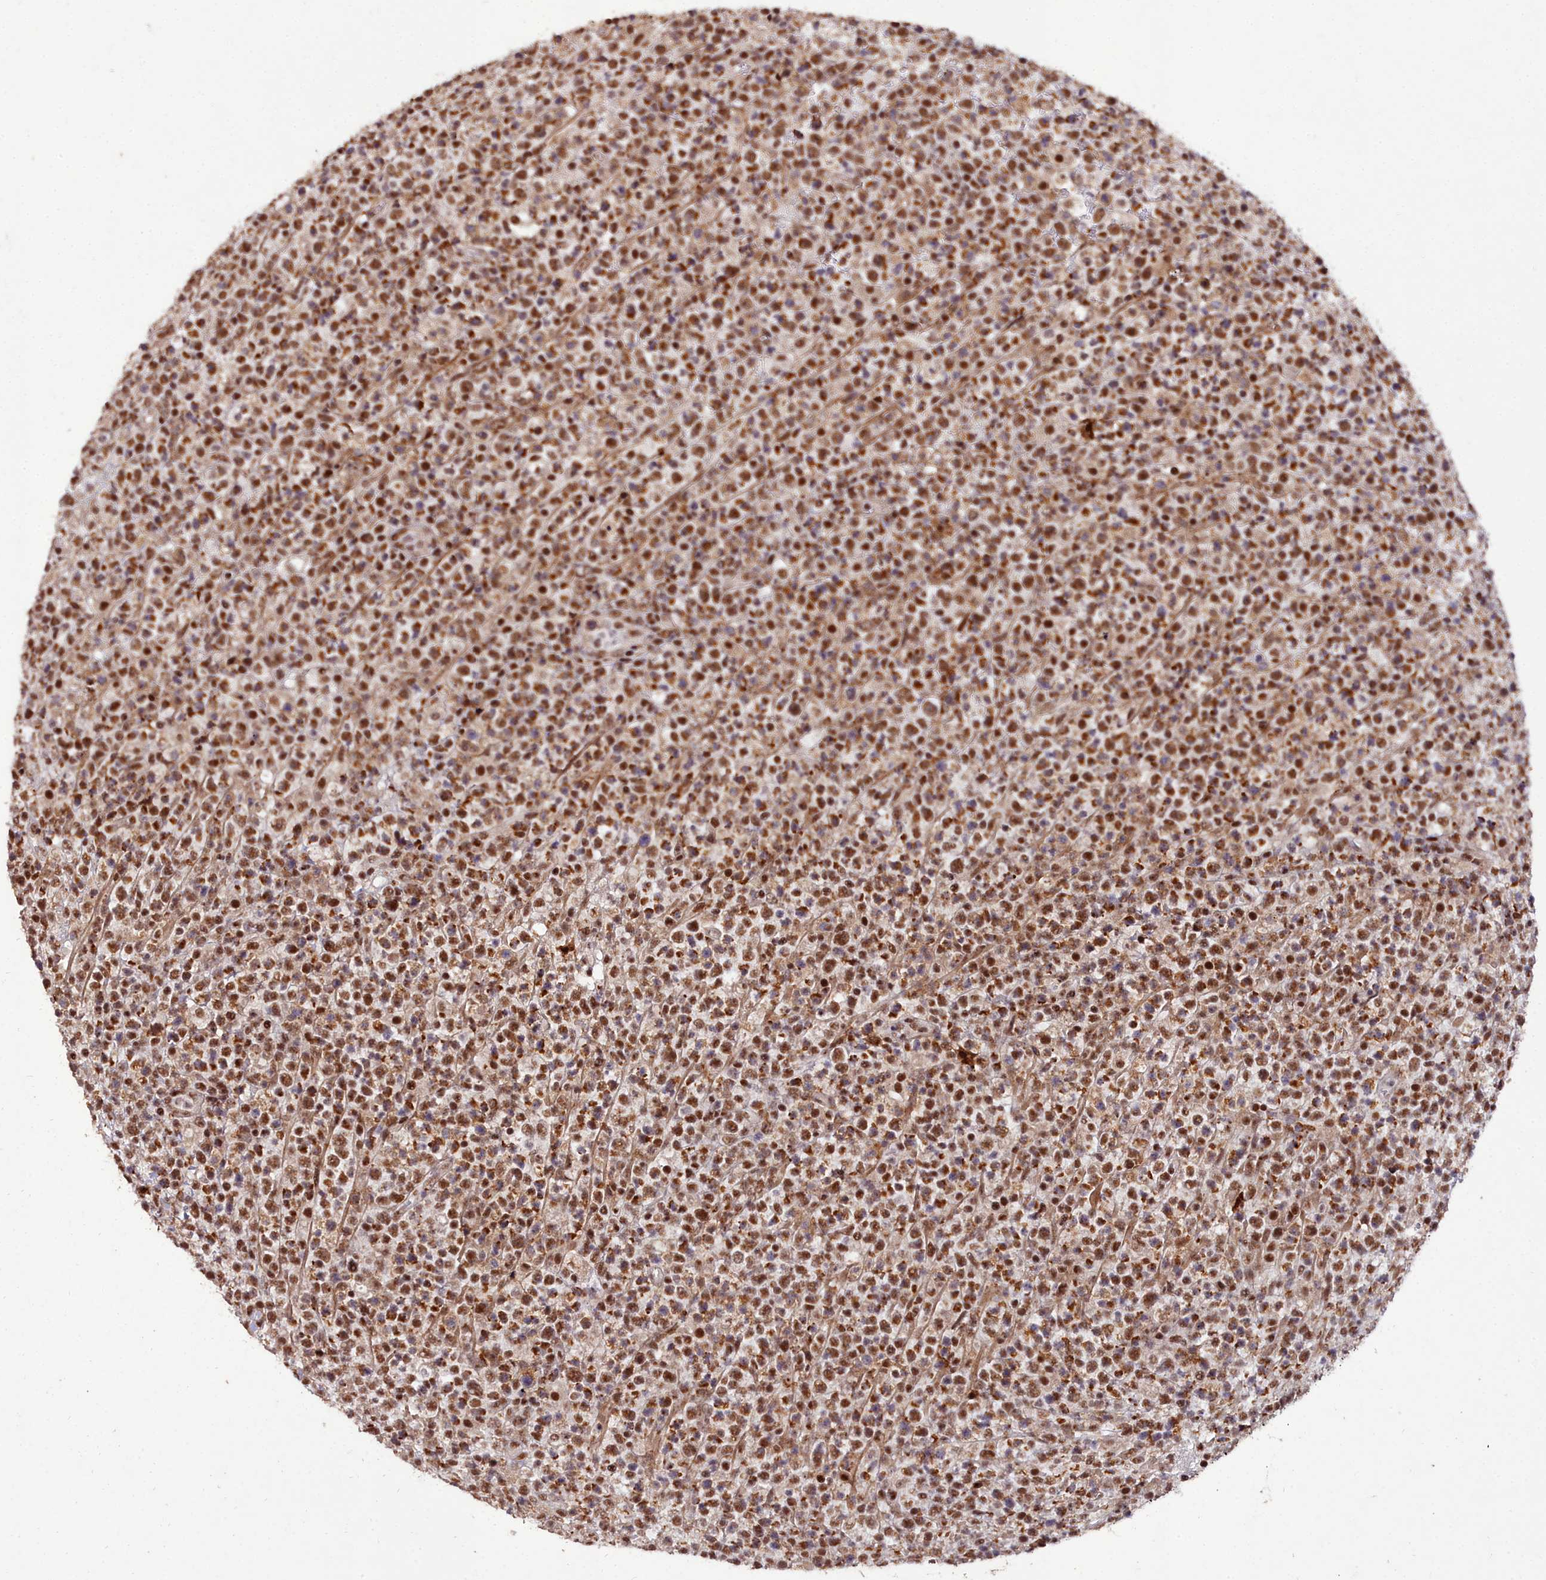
{"staining": {"intensity": "strong", "quantity": ">75%", "location": "cytoplasmic/membranous,nuclear"}, "tissue": "lymphoma", "cell_type": "Tumor cells", "image_type": "cancer", "snomed": [{"axis": "morphology", "description": "Malignant lymphoma, non-Hodgkin's type, High grade"}, {"axis": "topography", "description": "Colon"}], "caption": "An immunohistochemistry (IHC) photomicrograph of tumor tissue is shown. Protein staining in brown highlights strong cytoplasmic/membranous and nuclear positivity in malignant lymphoma, non-Hodgkin's type (high-grade) within tumor cells. (brown staining indicates protein expression, while blue staining denotes nuclei).", "gene": "CXXC1", "patient": {"sex": "female", "age": 53}}